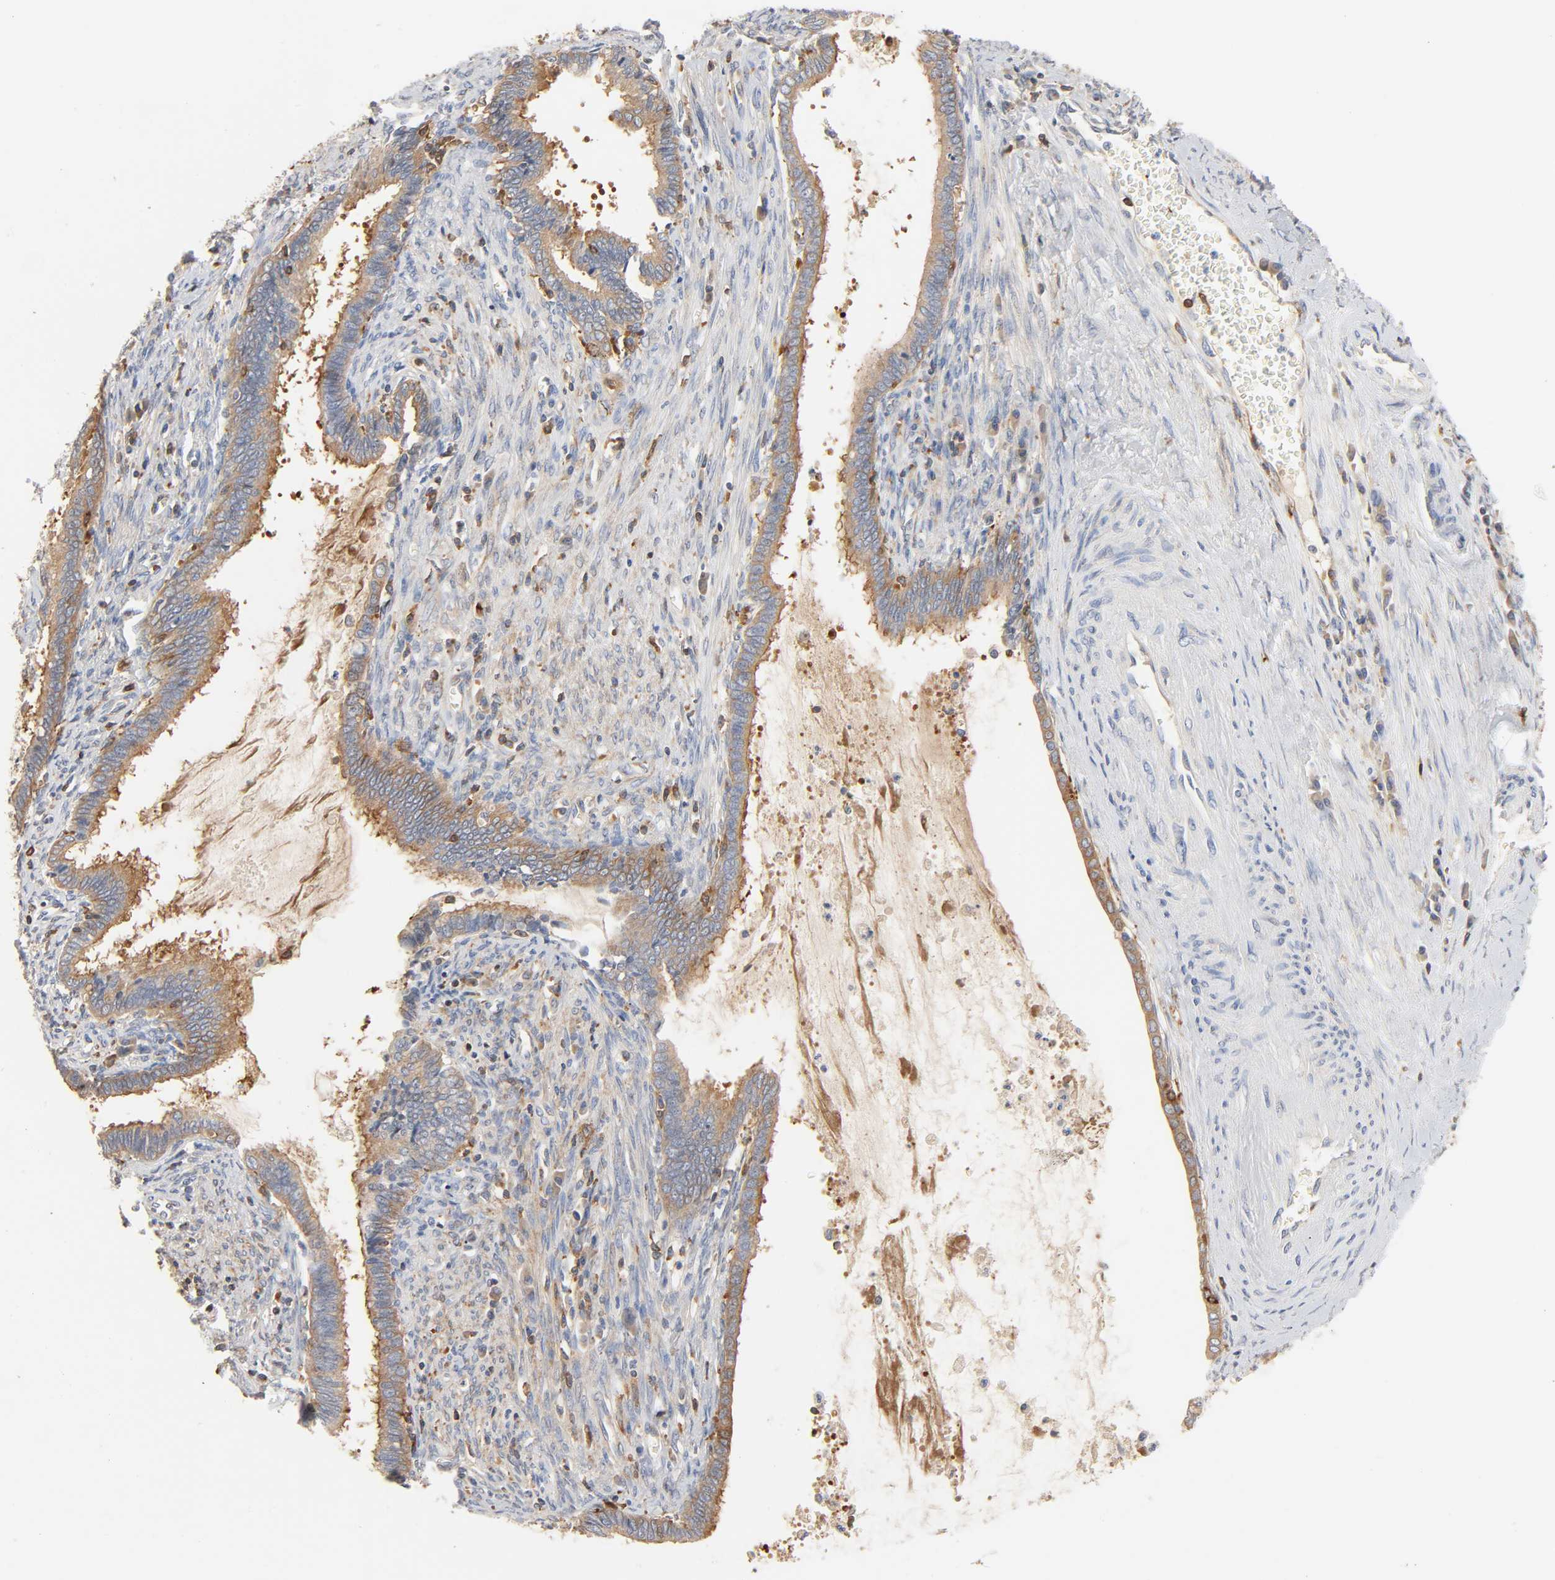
{"staining": {"intensity": "moderate", "quantity": ">75%", "location": "cytoplasmic/membranous"}, "tissue": "cervical cancer", "cell_type": "Tumor cells", "image_type": "cancer", "snomed": [{"axis": "morphology", "description": "Adenocarcinoma, NOS"}, {"axis": "topography", "description": "Cervix"}], "caption": "This image demonstrates IHC staining of cervical cancer, with medium moderate cytoplasmic/membranous staining in about >75% of tumor cells.", "gene": "BIN1", "patient": {"sex": "female", "age": 44}}